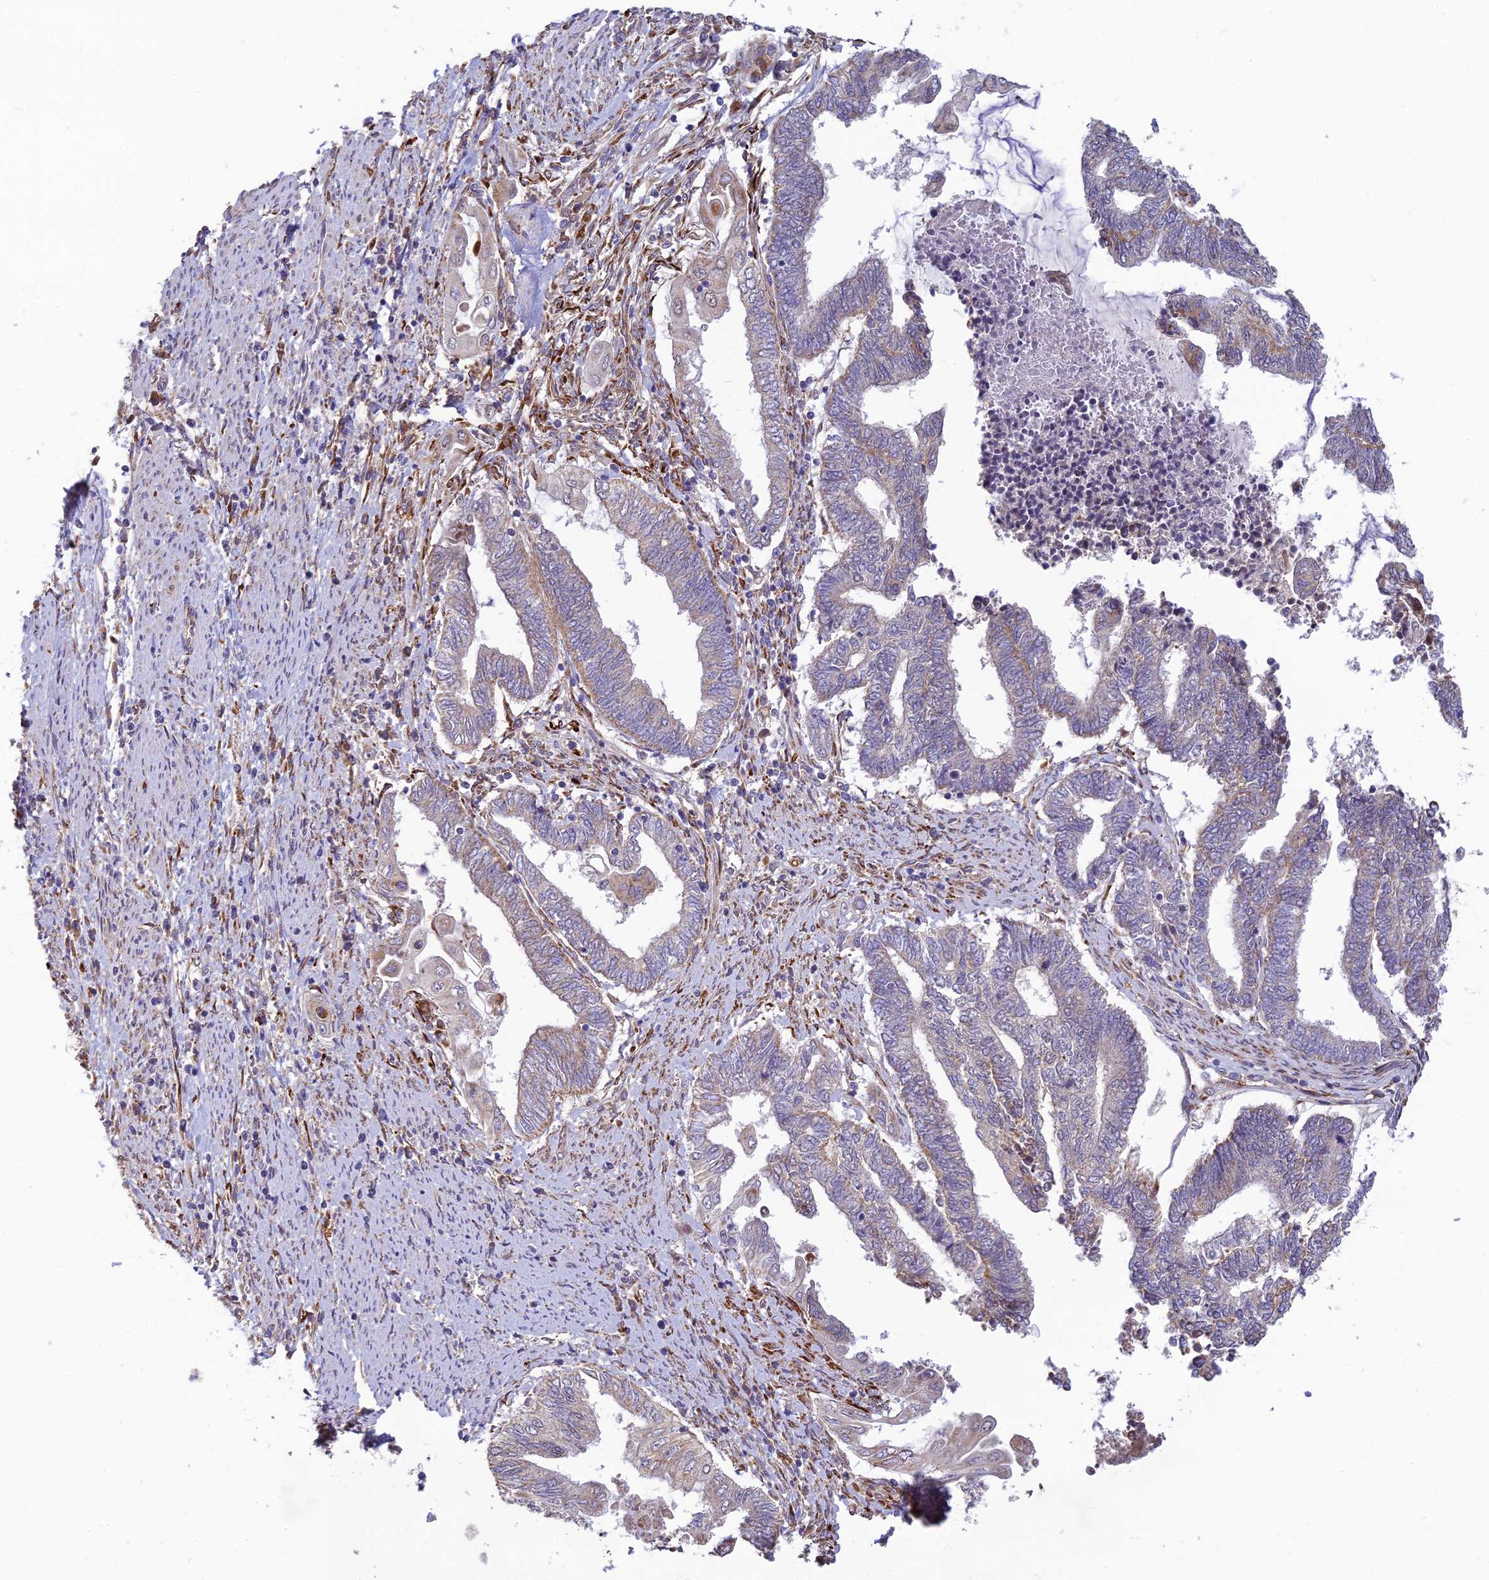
{"staining": {"intensity": "negative", "quantity": "none", "location": "none"}, "tissue": "endometrial cancer", "cell_type": "Tumor cells", "image_type": "cancer", "snomed": [{"axis": "morphology", "description": "Adenocarcinoma, NOS"}, {"axis": "topography", "description": "Uterus"}, {"axis": "topography", "description": "Endometrium"}], "caption": "This micrograph is of endometrial cancer (adenocarcinoma) stained with immunohistochemistry to label a protein in brown with the nuclei are counter-stained blue. There is no expression in tumor cells.", "gene": "UFSP2", "patient": {"sex": "female", "age": 70}}